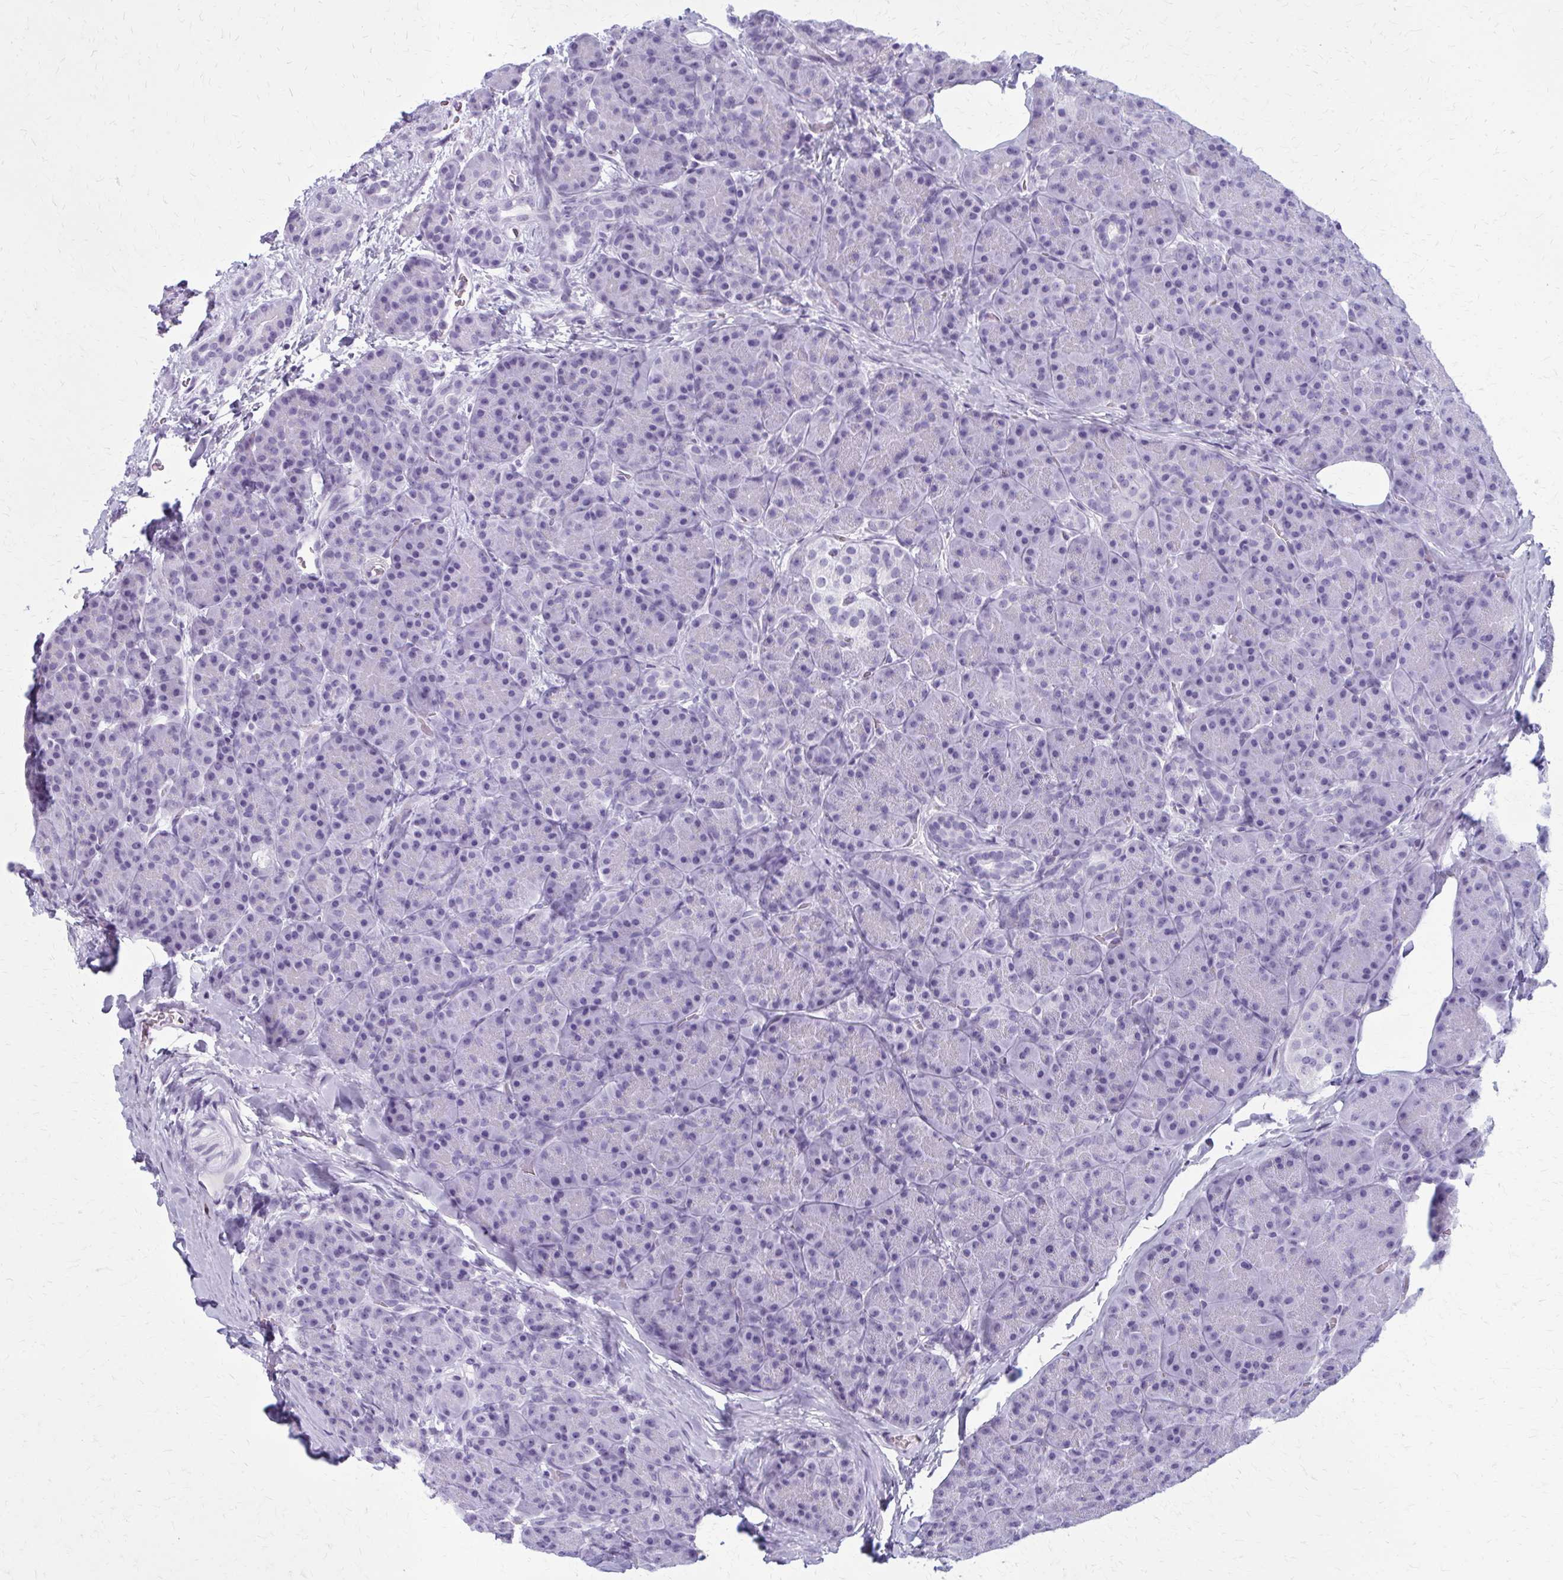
{"staining": {"intensity": "negative", "quantity": "none", "location": "none"}, "tissue": "pancreas", "cell_type": "Exocrine glandular cells", "image_type": "normal", "snomed": [{"axis": "morphology", "description": "Normal tissue, NOS"}, {"axis": "topography", "description": "Pancreas"}], "caption": "IHC histopathology image of normal human pancreas stained for a protein (brown), which reveals no expression in exocrine glandular cells.", "gene": "ZDHHC7", "patient": {"sex": "male", "age": 57}}